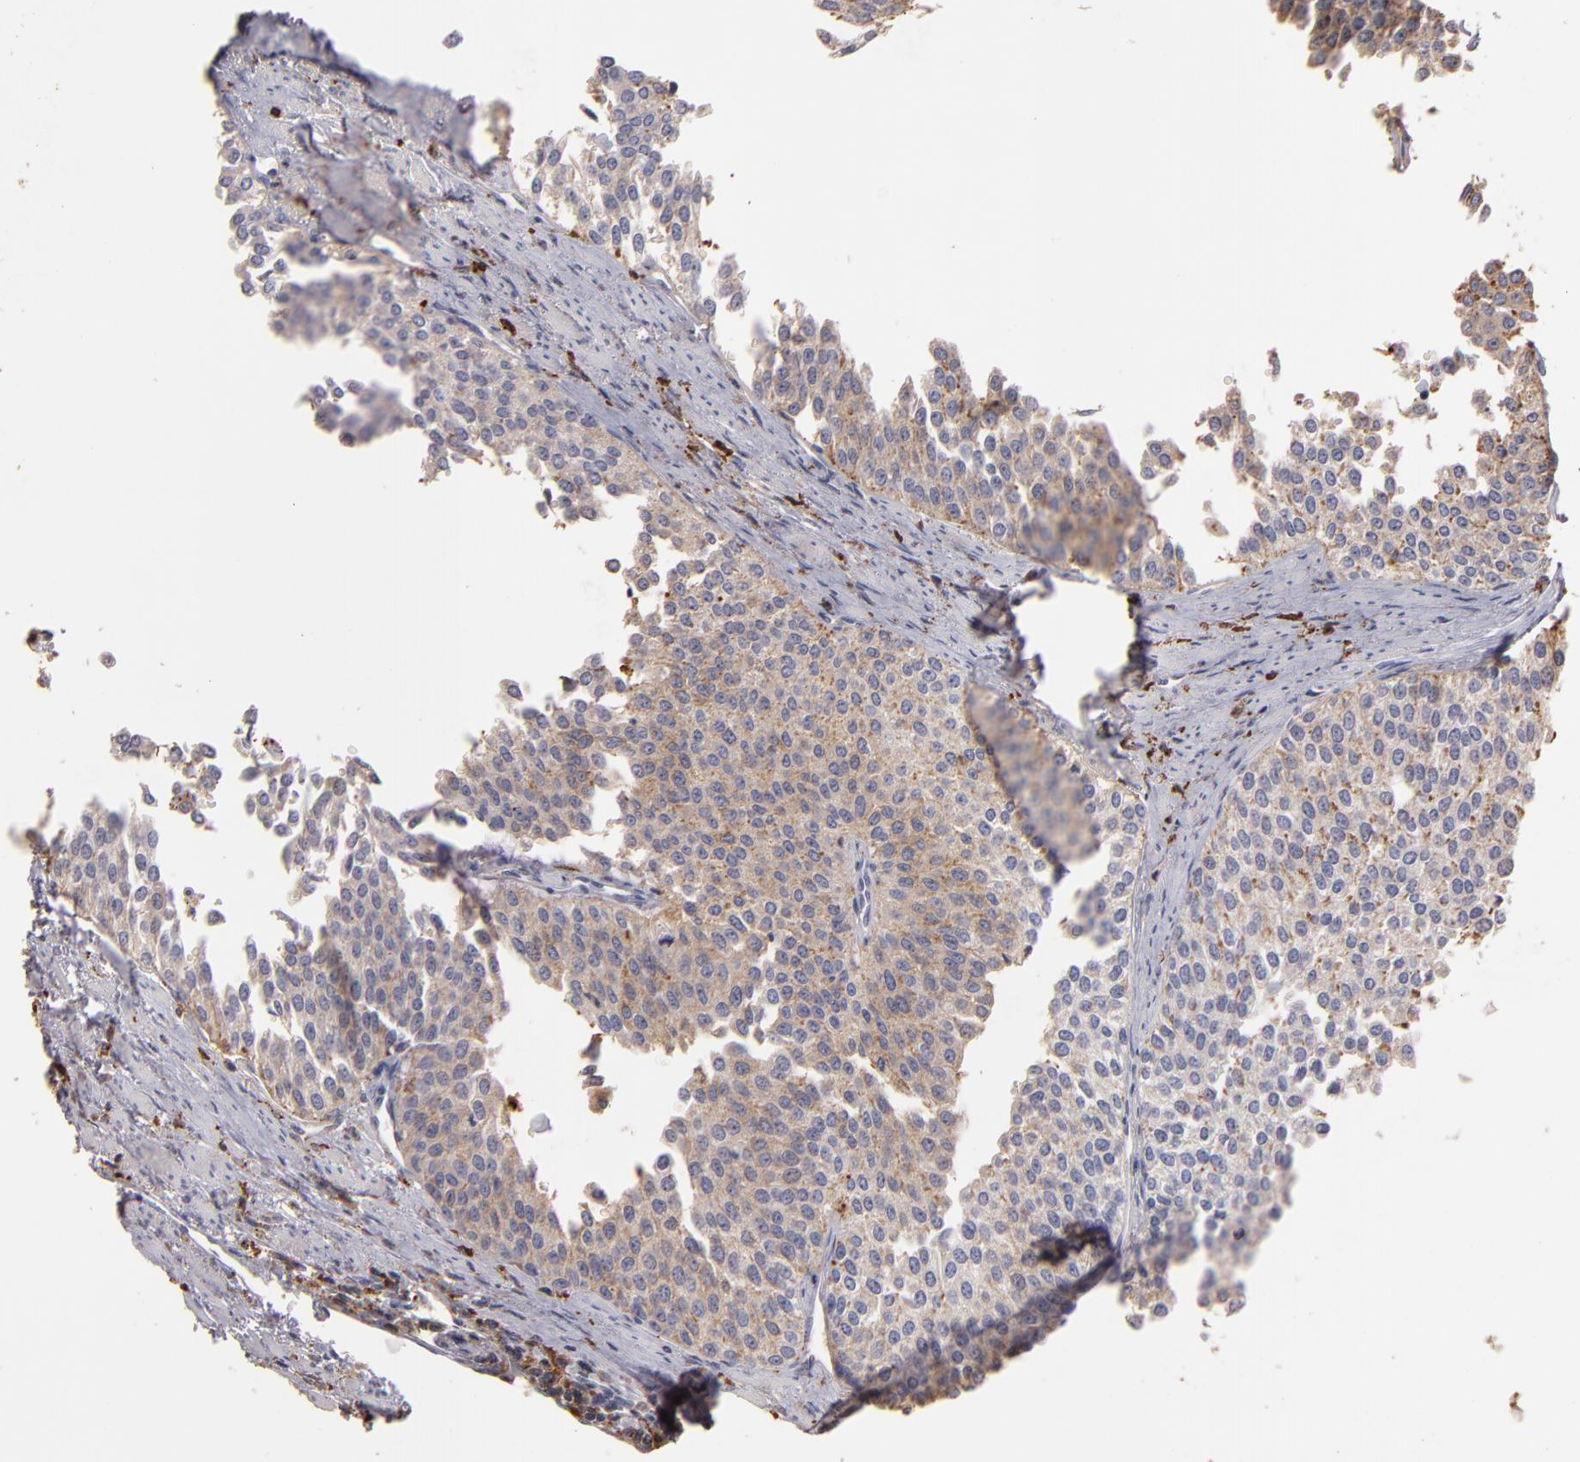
{"staining": {"intensity": "moderate", "quantity": ">75%", "location": "cytoplasmic/membranous"}, "tissue": "urothelial cancer", "cell_type": "Tumor cells", "image_type": "cancer", "snomed": [{"axis": "morphology", "description": "Urothelial carcinoma, Low grade"}, {"axis": "topography", "description": "Urinary bladder"}], "caption": "Urothelial carcinoma (low-grade) stained with immunohistochemistry exhibits moderate cytoplasmic/membranous expression in about >75% of tumor cells.", "gene": "TRAF1", "patient": {"sex": "female", "age": 73}}